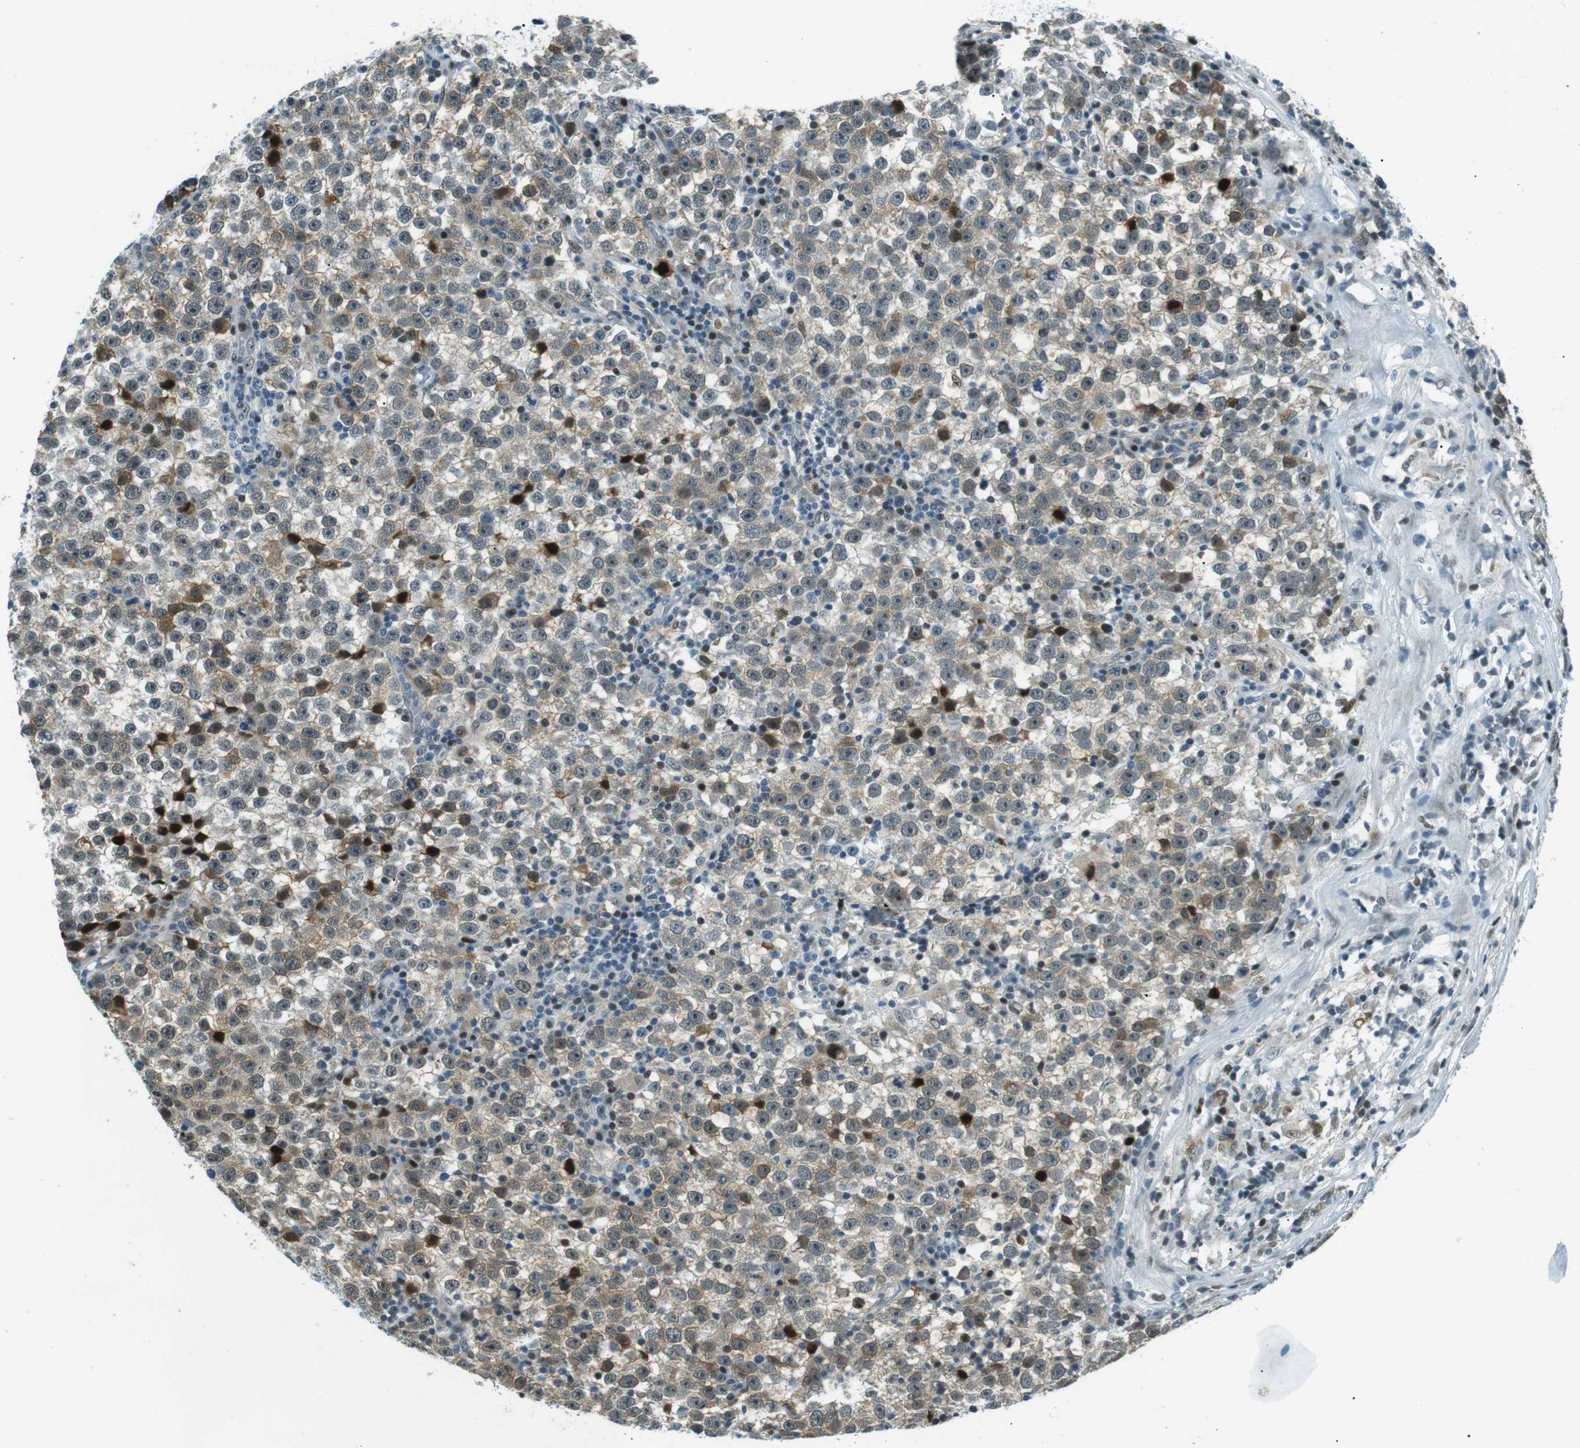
{"staining": {"intensity": "moderate", "quantity": "25%-75%", "location": "cytoplasmic/membranous,nuclear"}, "tissue": "testis cancer", "cell_type": "Tumor cells", "image_type": "cancer", "snomed": [{"axis": "morphology", "description": "Seminoma, NOS"}, {"axis": "topography", "description": "Testis"}], "caption": "IHC of testis seminoma shows medium levels of moderate cytoplasmic/membranous and nuclear expression in approximately 25%-75% of tumor cells.", "gene": "PJA1", "patient": {"sex": "male", "age": 43}}